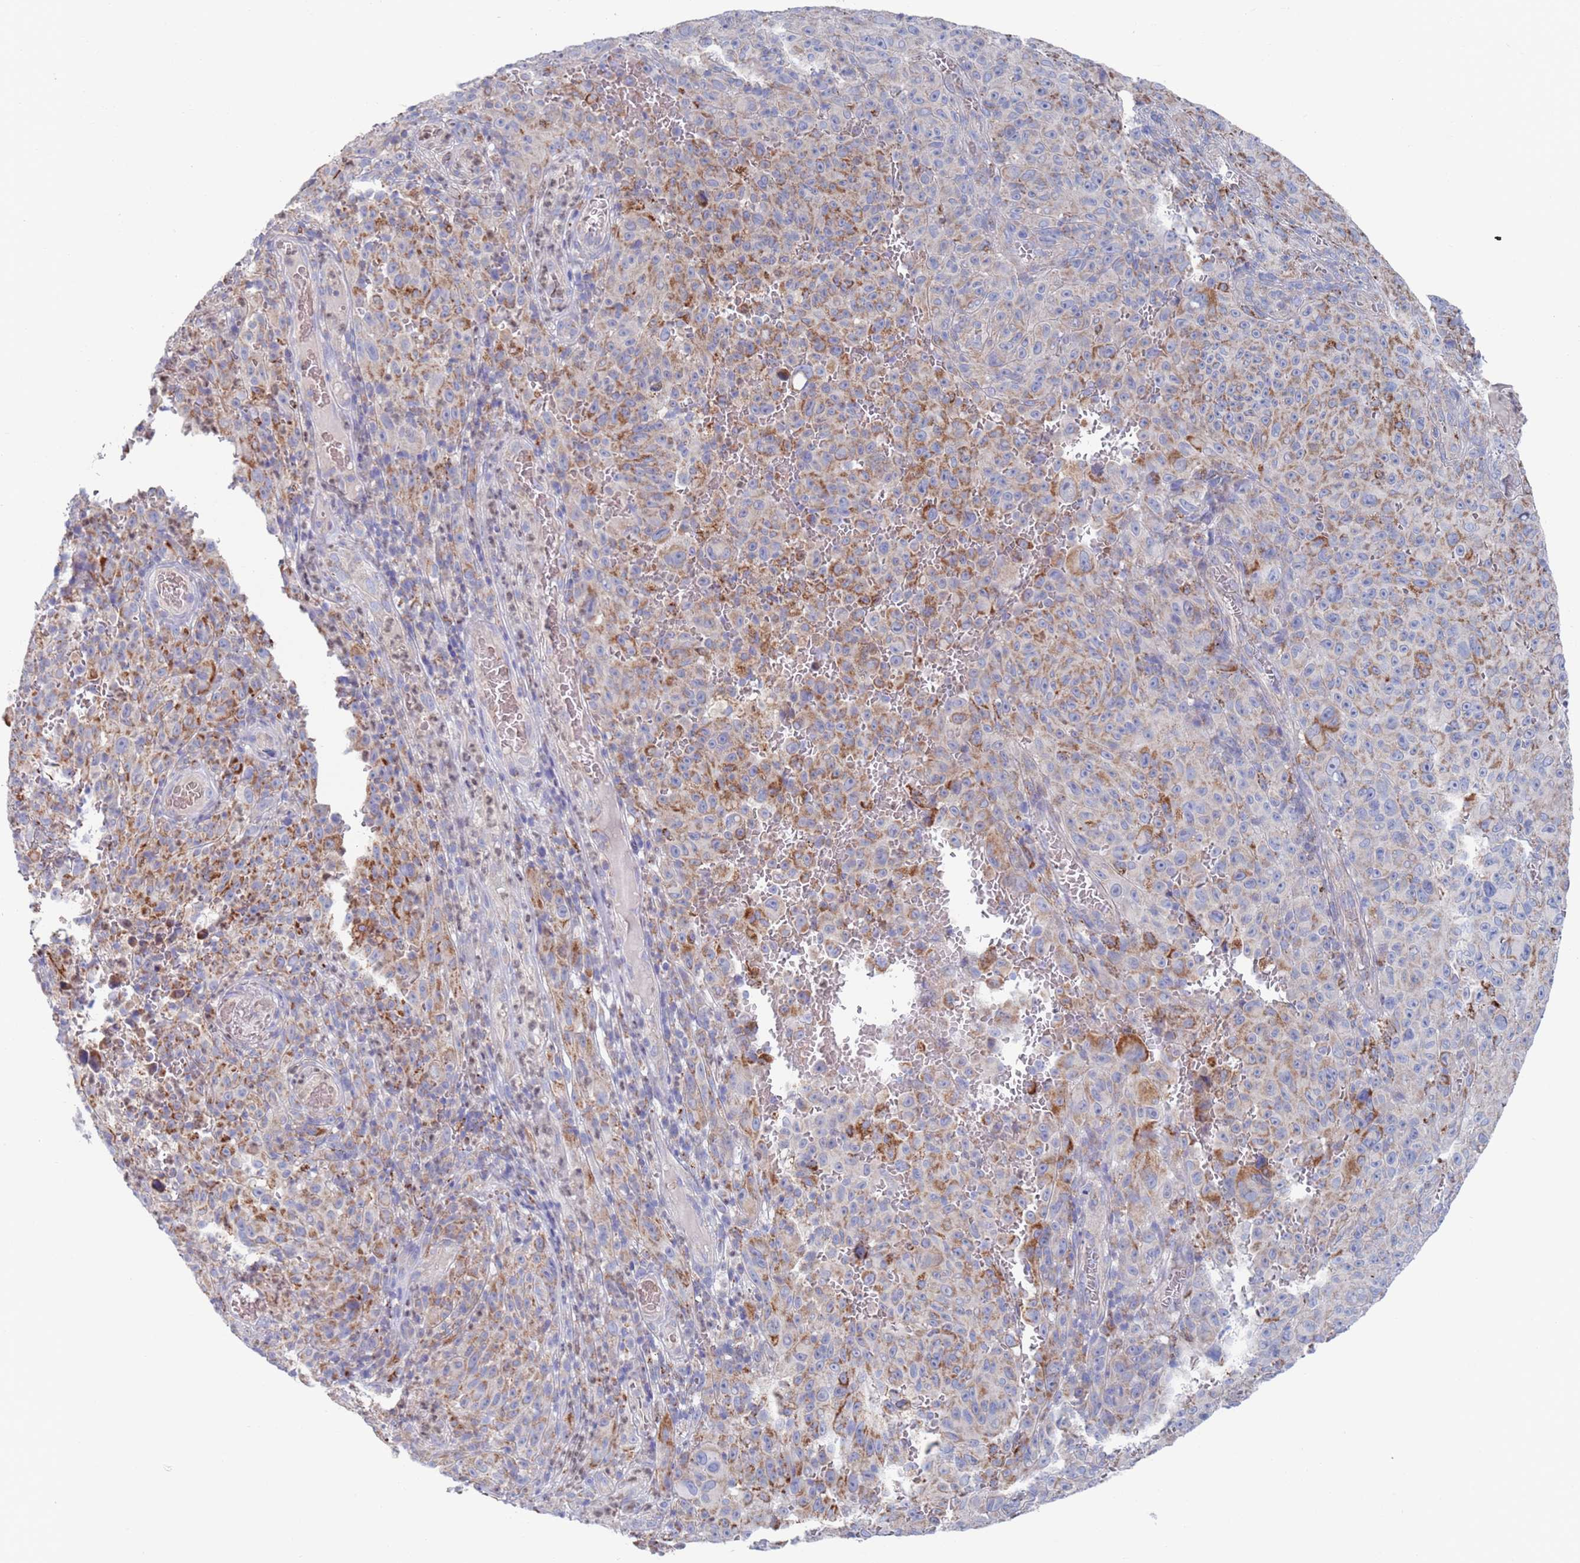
{"staining": {"intensity": "strong", "quantity": "25%-75%", "location": "cytoplasmic/membranous"}, "tissue": "melanoma", "cell_type": "Tumor cells", "image_type": "cancer", "snomed": [{"axis": "morphology", "description": "Malignant melanoma, NOS"}, {"axis": "topography", "description": "Skin"}], "caption": "Immunohistochemical staining of human melanoma exhibits high levels of strong cytoplasmic/membranous protein expression in about 25%-75% of tumor cells. Immunohistochemistry stains the protein in brown and the nuclei are stained blue.", "gene": "CHCHD6", "patient": {"sex": "female", "age": 82}}